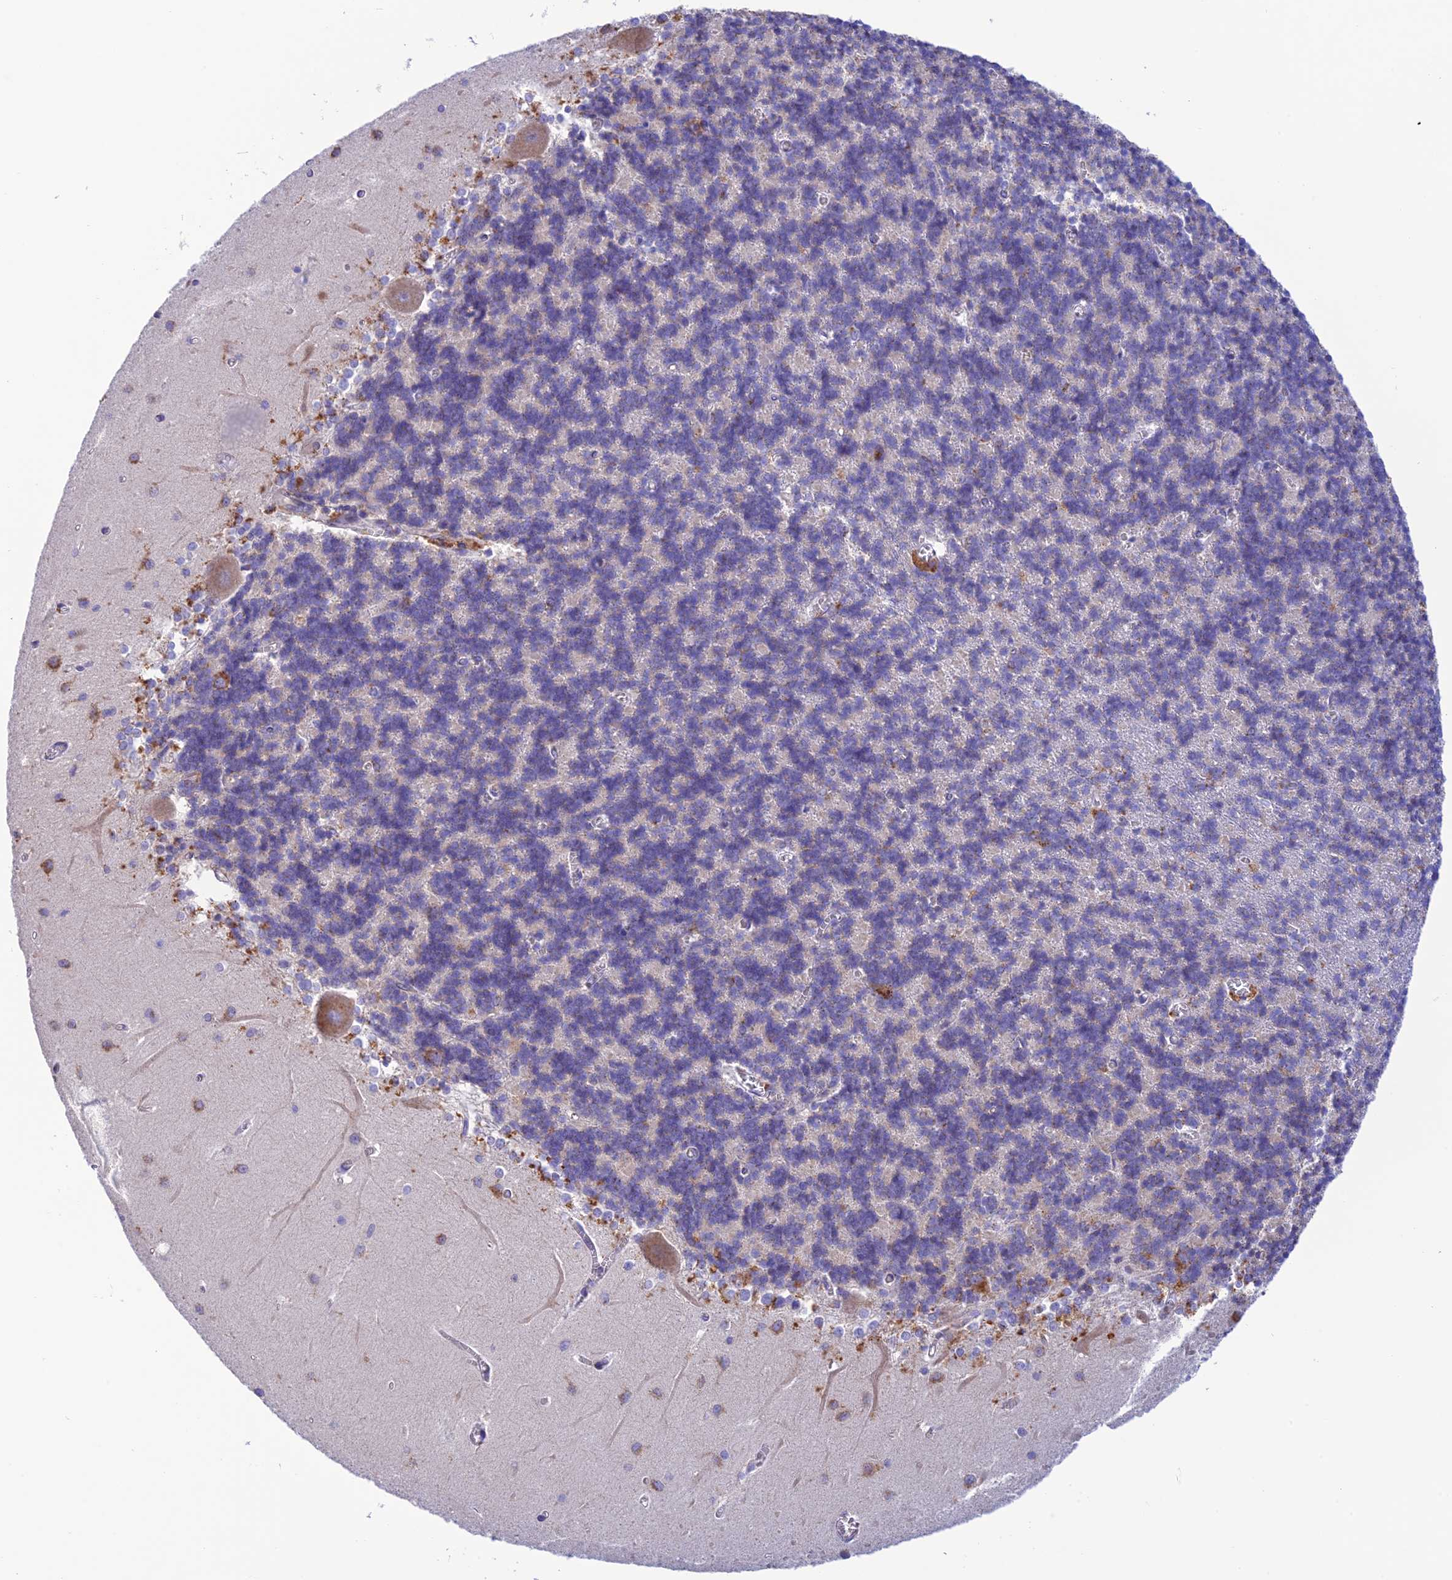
{"staining": {"intensity": "negative", "quantity": "none", "location": "none"}, "tissue": "cerebellum", "cell_type": "Cells in granular layer", "image_type": "normal", "snomed": [{"axis": "morphology", "description": "Normal tissue, NOS"}, {"axis": "topography", "description": "Cerebellum"}], "caption": "Histopathology image shows no significant protein expression in cells in granular layer of normal cerebellum. (Stains: DAB immunohistochemistry with hematoxylin counter stain, Microscopy: brightfield microscopy at high magnification).", "gene": "ENSG00000255439", "patient": {"sex": "male", "age": 37}}